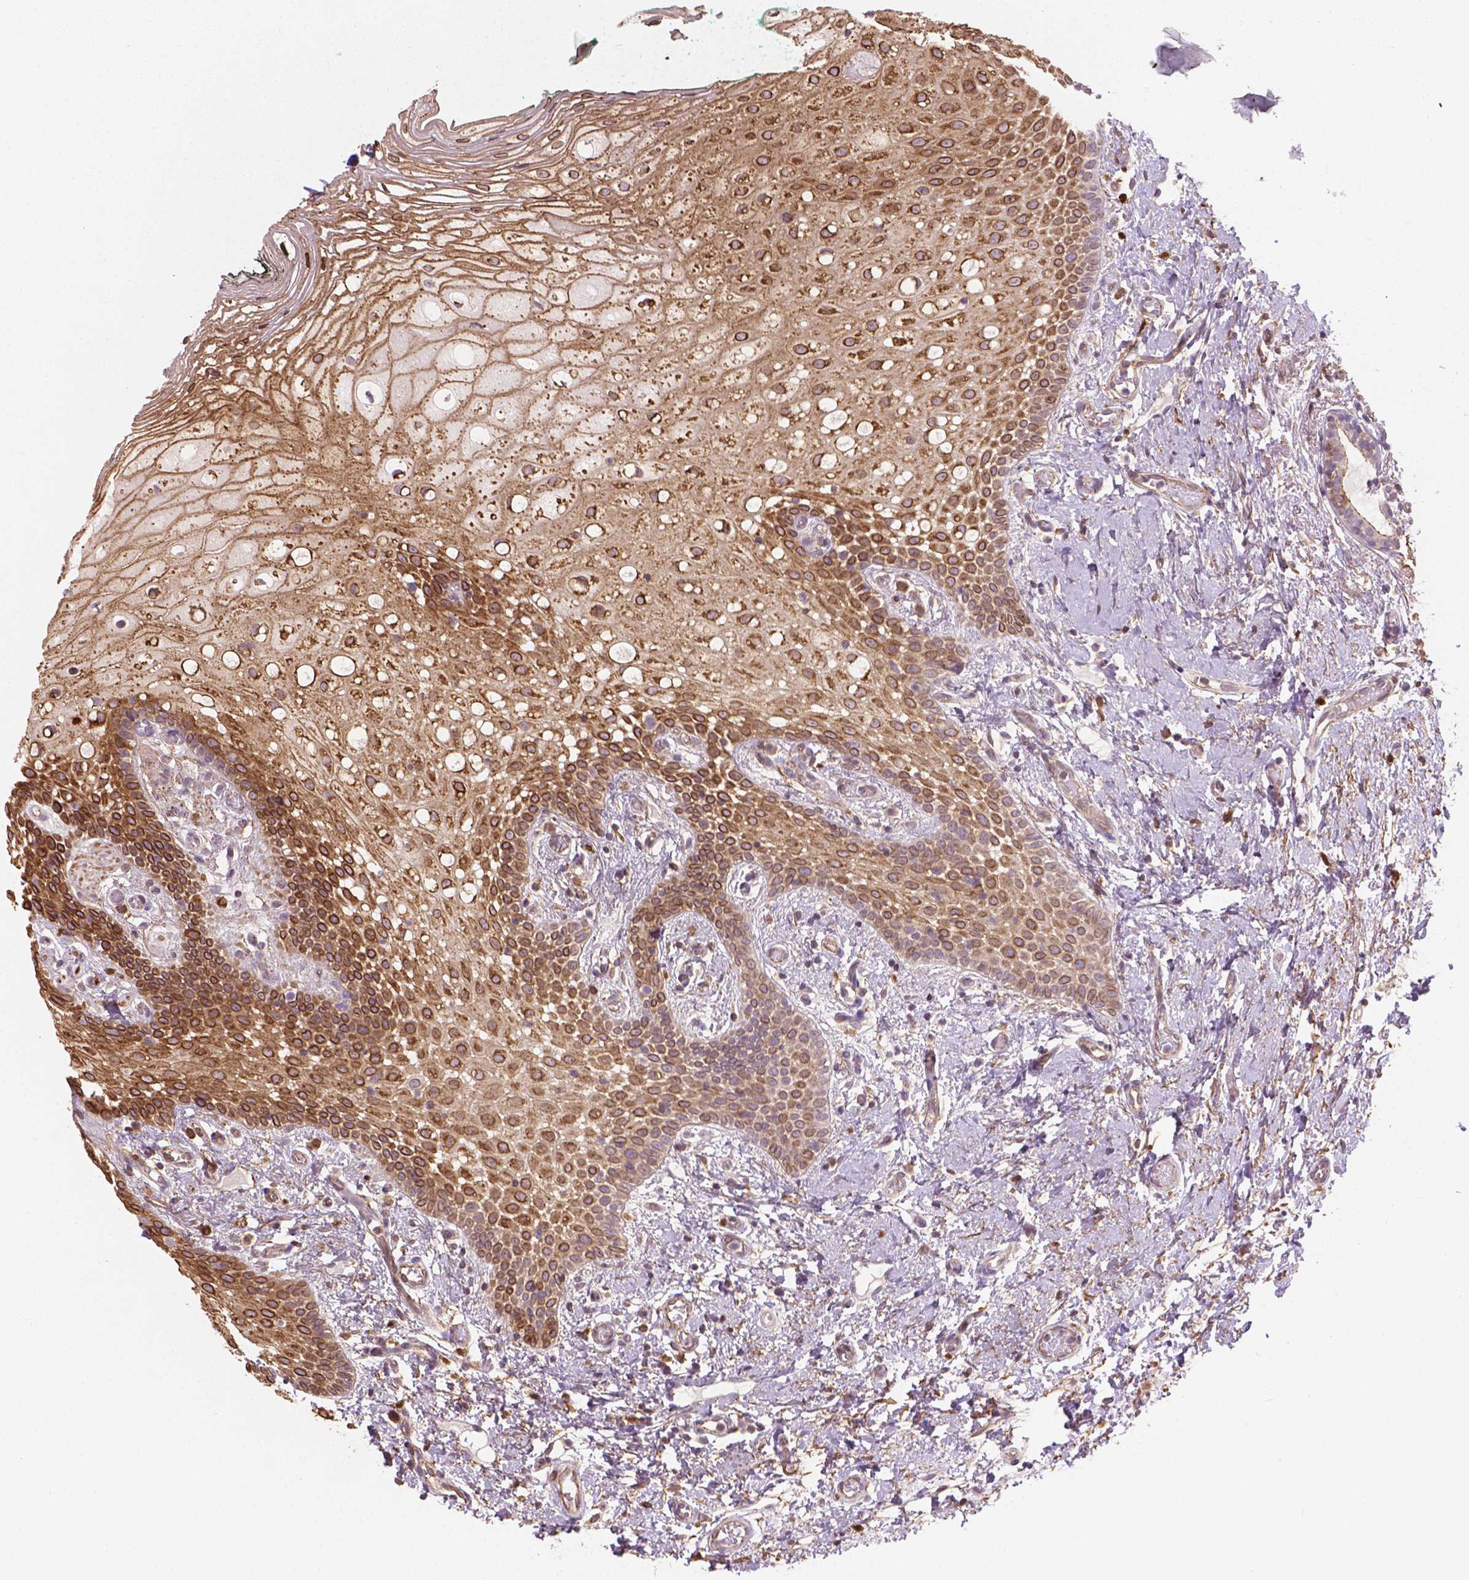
{"staining": {"intensity": "moderate", "quantity": ">75%", "location": "cytoplasmic/membranous"}, "tissue": "oral mucosa", "cell_type": "Squamous epithelial cells", "image_type": "normal", "snomed": [{"axis": "morphology", "description": "Normal tissue, NOS"}, {"axis": "topography", "description": "Oral tissue"}], "caption": "This is a micrograph of immunohistochemistry staining of normal oral mucosa, which shows moderate expression in the cytoplasmic/membranous of squamous epithelial cells.", "gene": "TCAF1", "patient": {"sex": "female", "age": 83}}